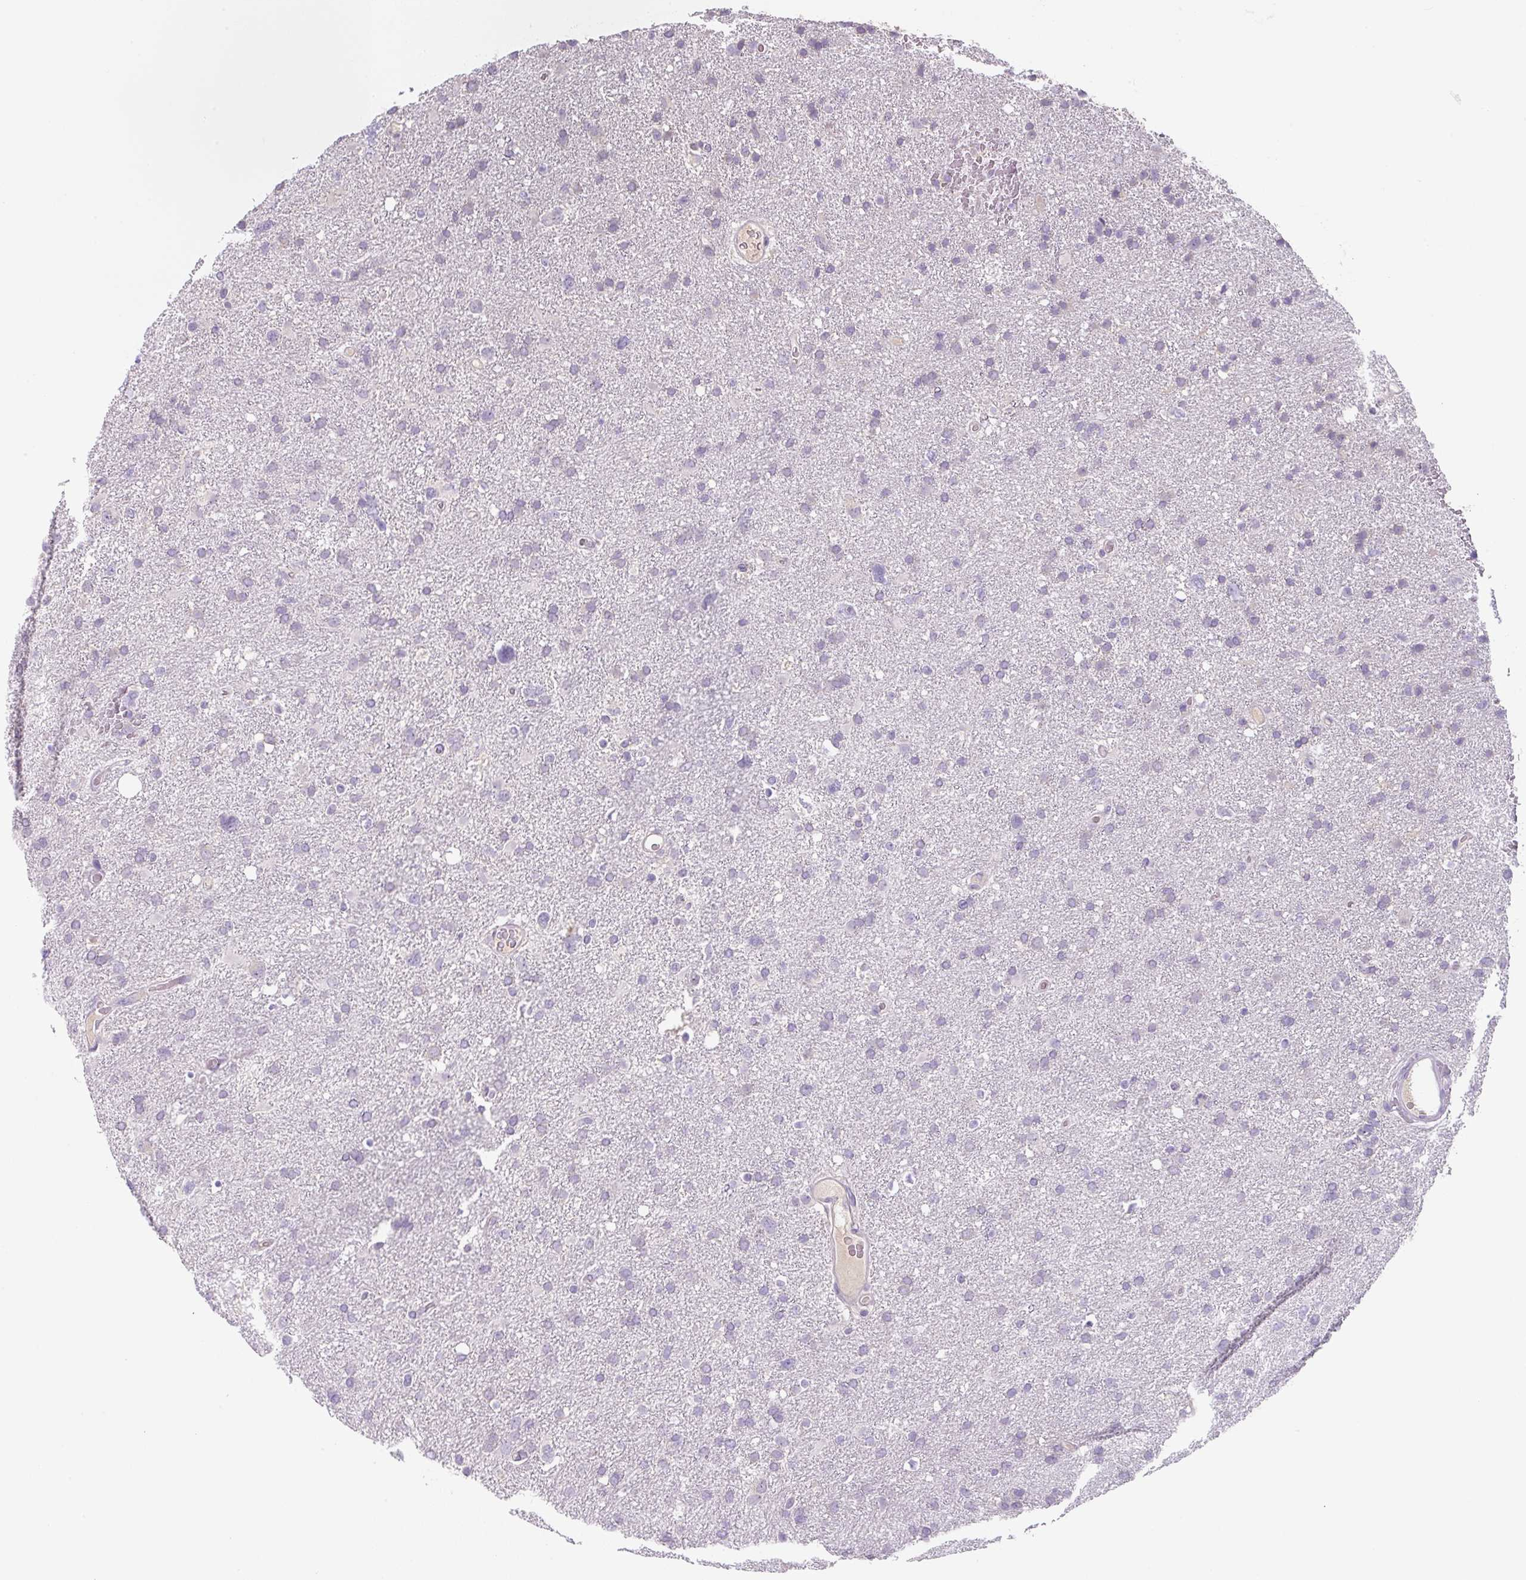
{"staining": {"intensity": "negative", "quantity": "none", "location": "none"}, "tissue": "glioma", "cell_type": "Tumor cells", "image_type": "cancer", "snomed": [{"axis": "morphology", "description": "Glioma, malignant, High grade"}, {"axis": "topography", "description": "Brain"}], "caption": "The immunohistochemistry (IHC) photomicrograph has no significant positivity in tumor cells of malignant glioma (high-grade) tissue.", "gene": "FZD5", "patient": {"sex": "male", "age": 61}}